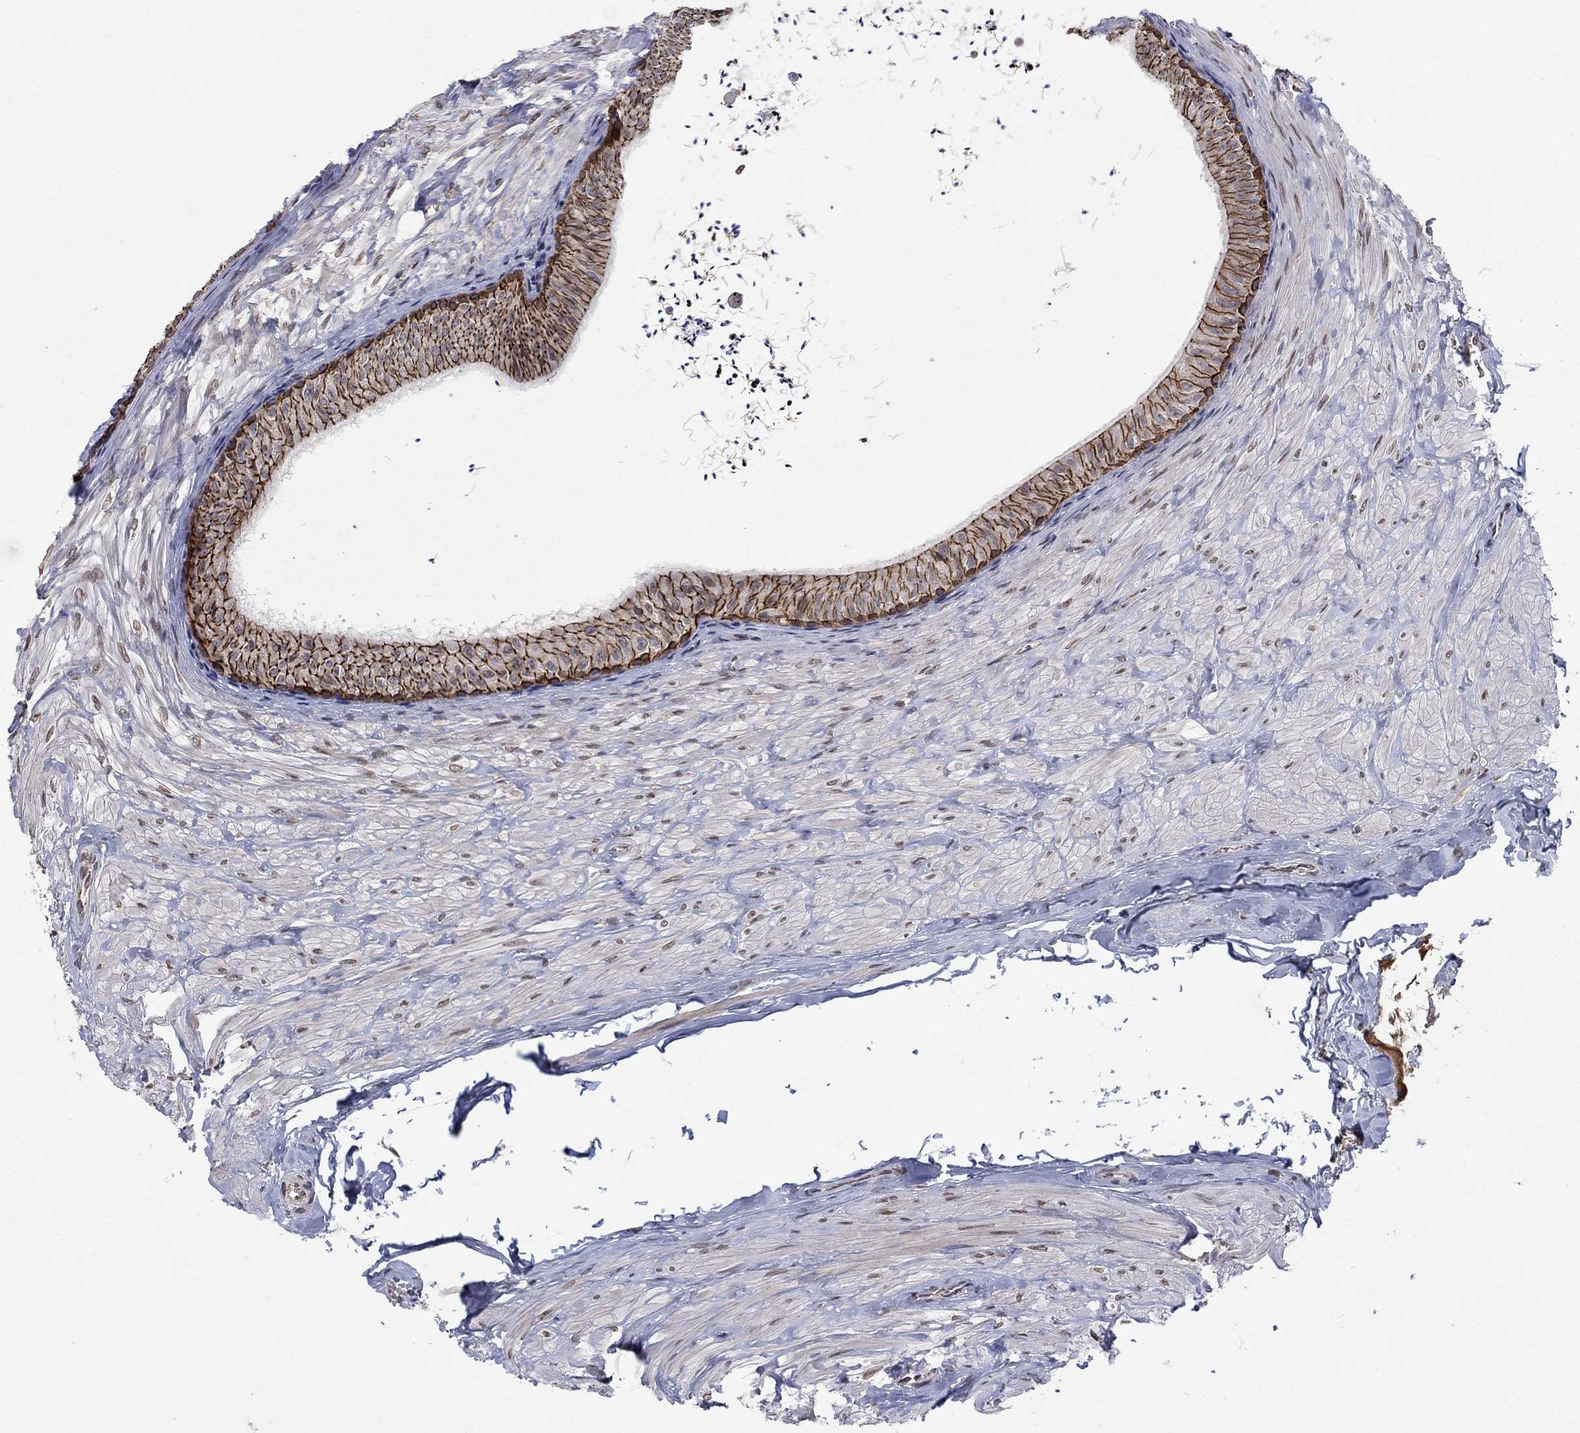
{"staining": {"intensity": "strong", "quantity": ">75%", "location": "cytoplasmic/membranous"}, "tissue": "epididymis", "cell_type": "Glandular cells", "image_type": "normal", "snomed": [{"axis": "morphology", "description": "Normal tissue, NOS"}, {"axis": "topography", "description": "Epididymis"}], "caption": "A high-resolution micrograph shows immunohistochemistry (IHC) staining of benign epididymis, which exhibits strong cytoplasmic/membranous positivity in approximately >75% of glandular cells.", "gene": "EMC9", "patient": {"sex": "male", "age": 32}}